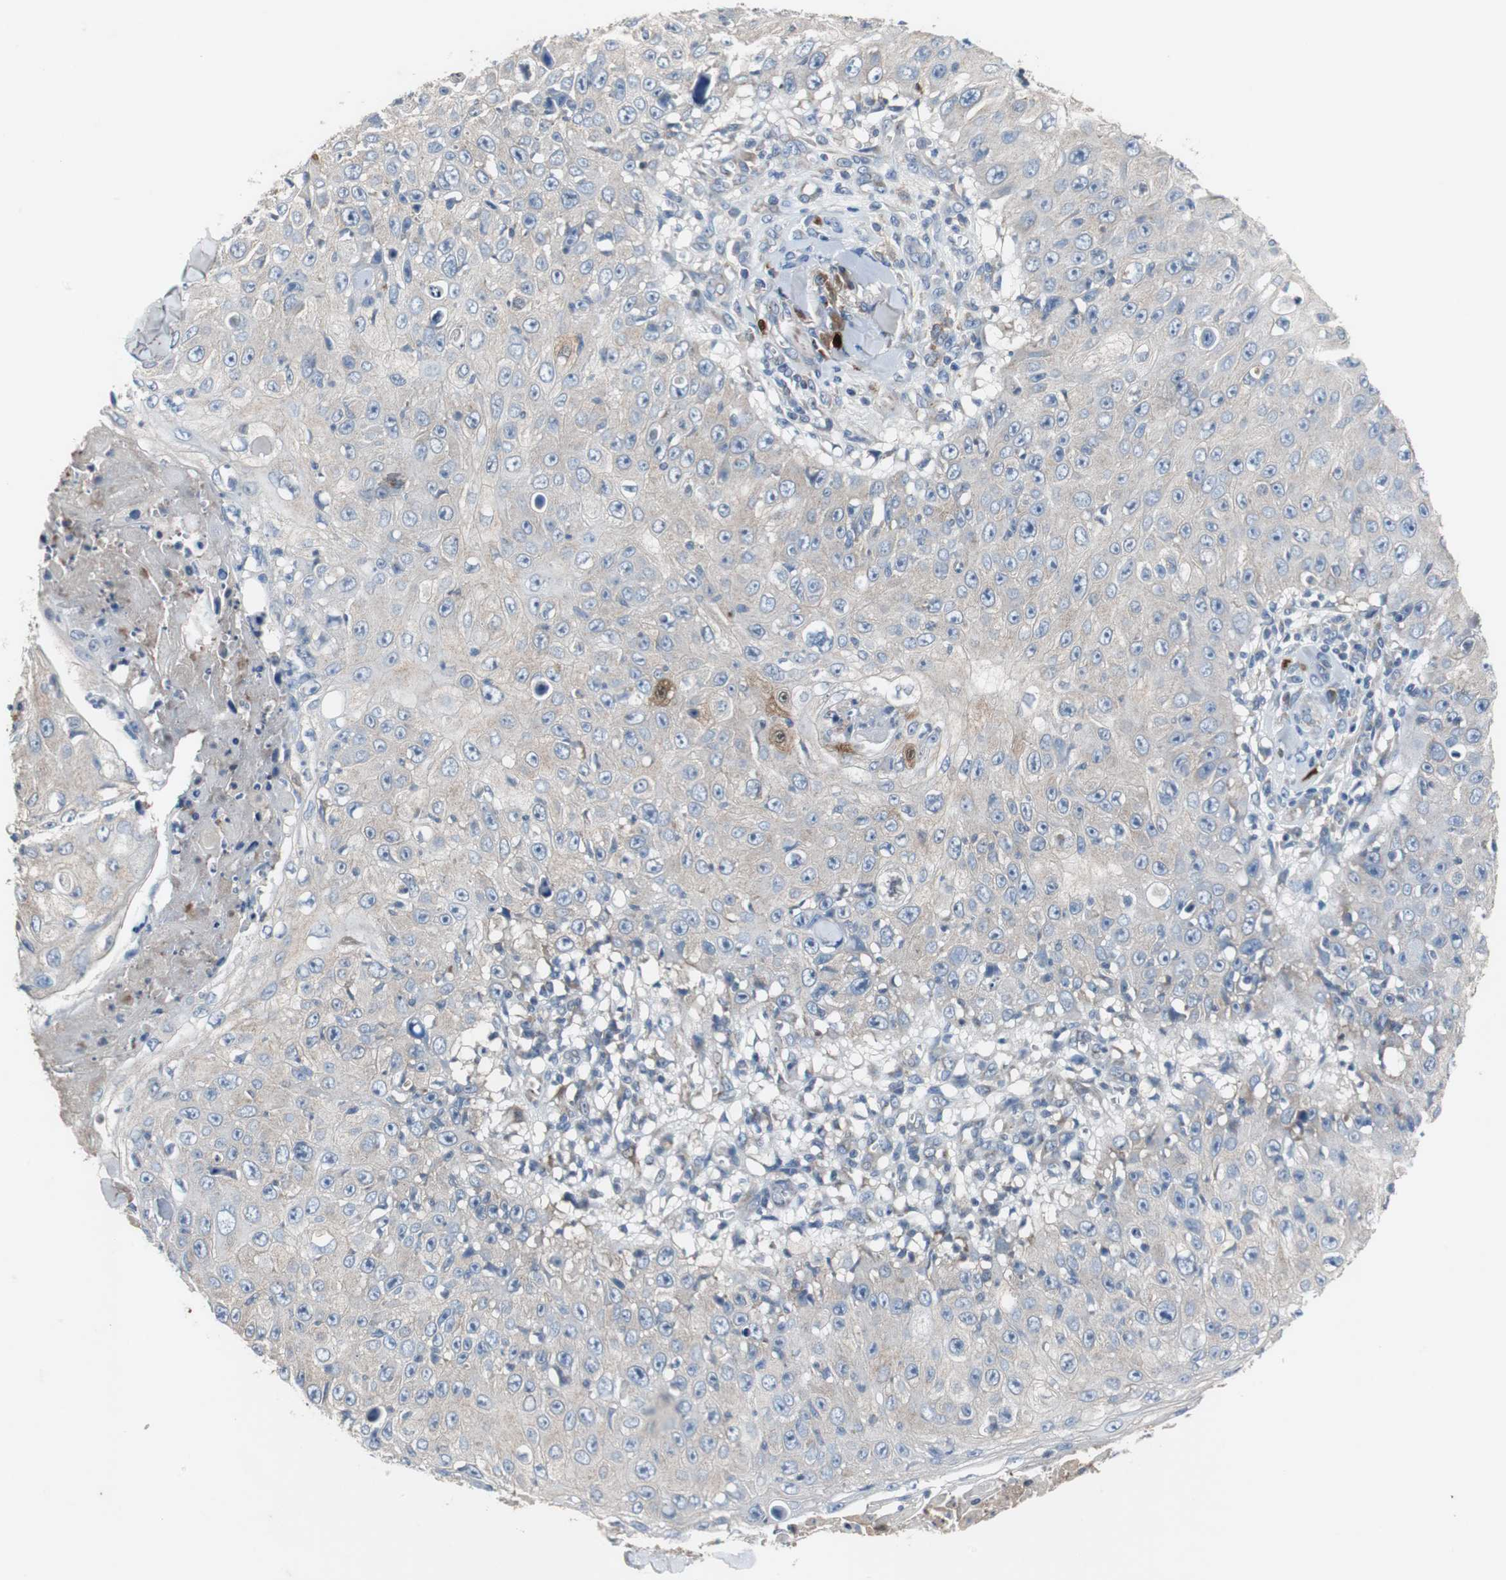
{"staining": {"intensity": "weak", "quantity": "25%-75%", "location": "cytoplasmic/membranous"}, "tissue": "skin cancer", "cell_type": "Tumor cells", "image_type": "cancer", "snomed": [{"axis": "morphology", "description": "Squamous cell carcinoma, NOS"}, {"axis": "topography", "description": "Skin"}], "caption": "Tumor cells display low levels of weak cytoplasmic/membranous staining in approximately 25%-75% of cells in squamous cell carcinoma (skin).", "gene": "CALB2", "patient": {"sex": "male", "age": 86}}